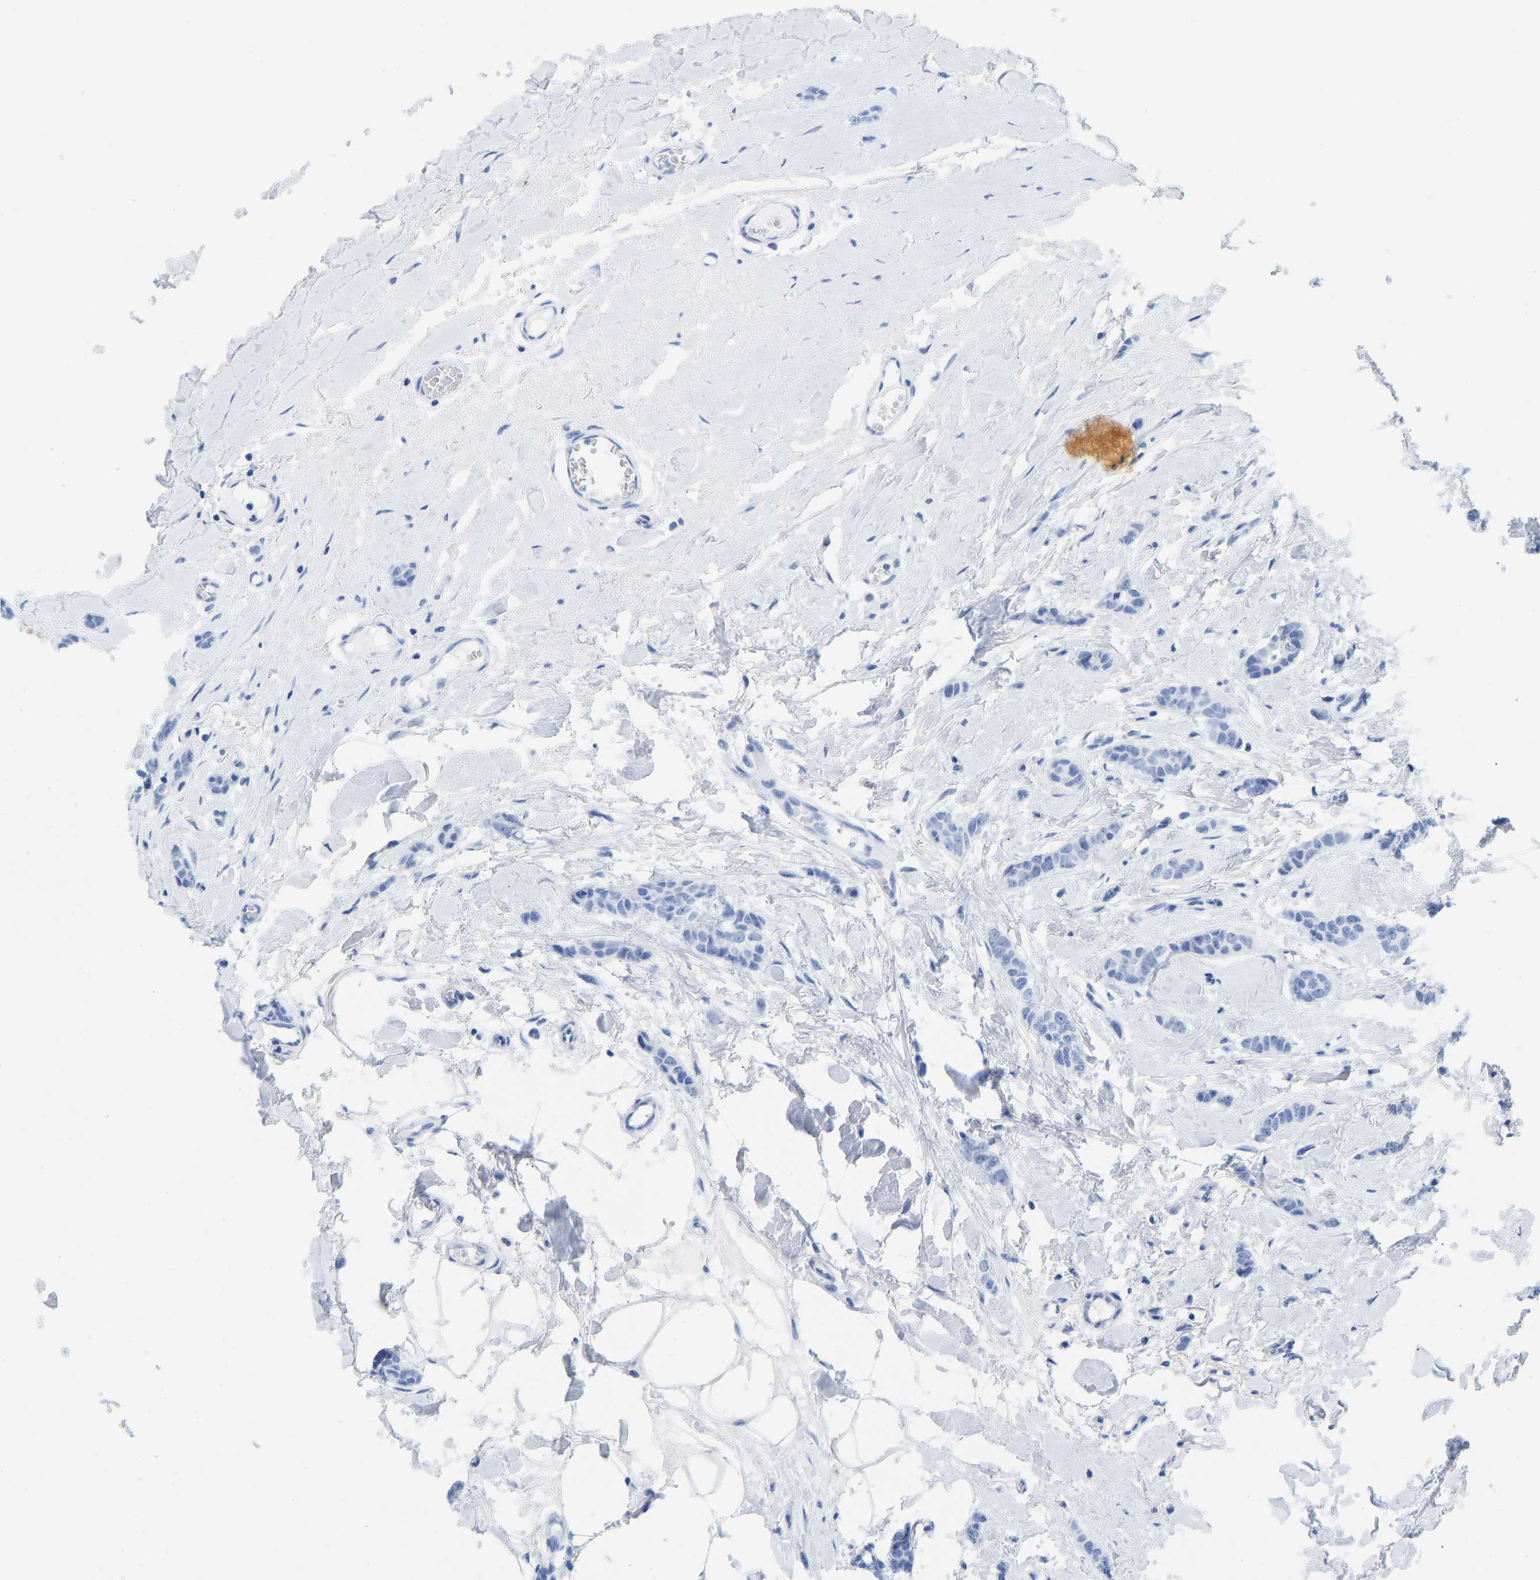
{"staining": {"intensity": "negative", "quantity": "none", "location": "none"}, "tissue": "breast cancer", "cell_type": "Tumor cells", "image_type": "cancer", "snomed": [{"axis": "morphology", "description": "Lobular carcinoma"}, {"axis": "topography", "description": "Skin"}, {"axis": "topography", "description": "Breast"}], "caption": "Breast cancer (lobular carcinoma) was stained to show a protein in brown. There is no significant staining in tumor cells. Nuclei are stained in blue.", "gene": "ELMO2", "patient": {"sex": "female", "age": 46}}